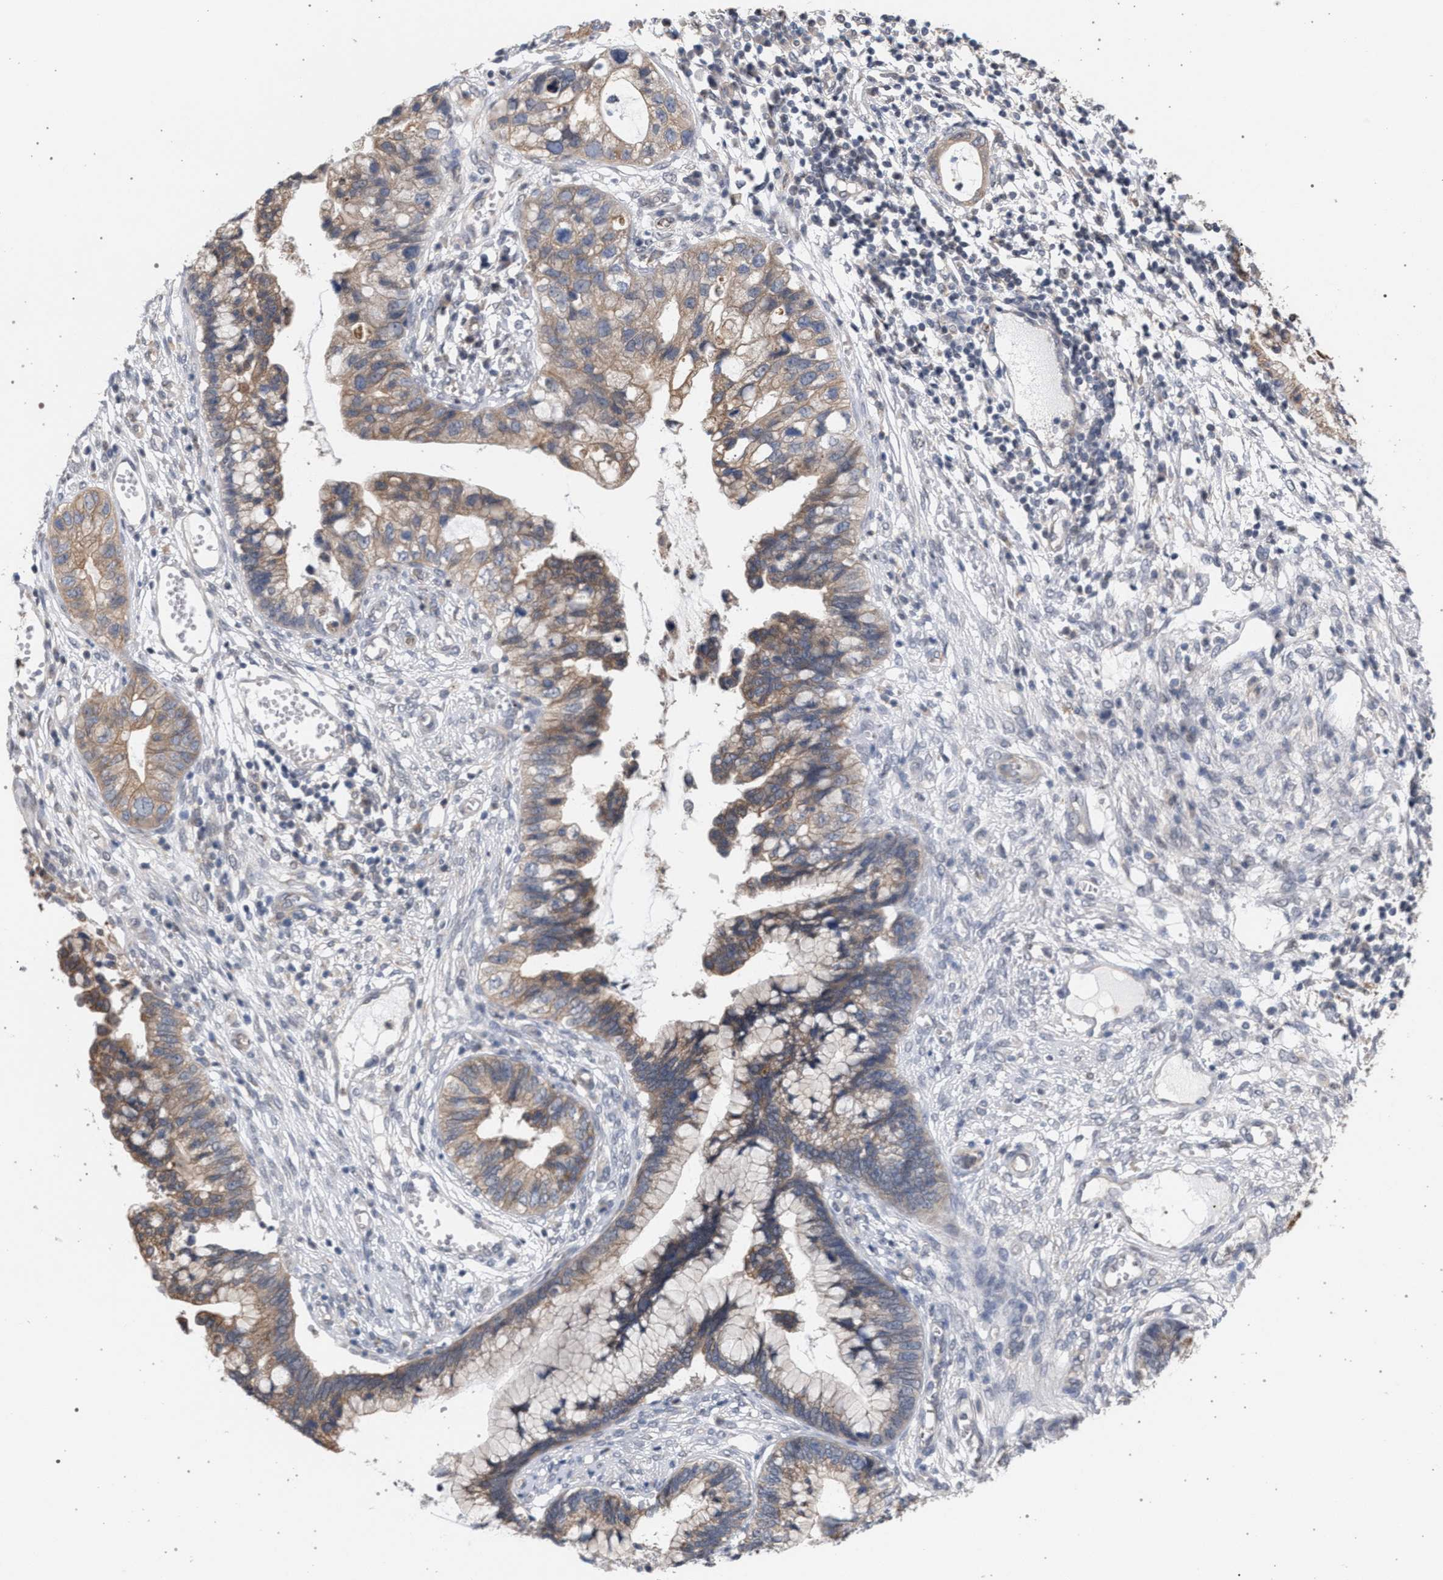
{"staining": {"intensity": "moderate", "quantity": ">75%", "location": "cytoplasmic/membranous"}, "tissue": "cervical cancer", "cell_type": "Tumor cells", "image_type": "cancer", "snomed": [{"axis": "morphology", "description": "Adenocarcinoma, NOS"}, {"axis": "topography", "description": "Cervix"}], "caption": "This image shows cervical cancer (adenocarcinoma) stained with immunohistochemistry (IHC) to label a protein in brown. The cytoplasmic/membranous of tumor cells show moderate positivity for the protein. Nuclei are counter-stained blue.", "gene": "ARPC5L", "patient": {"sex": "female", "age": 44}}